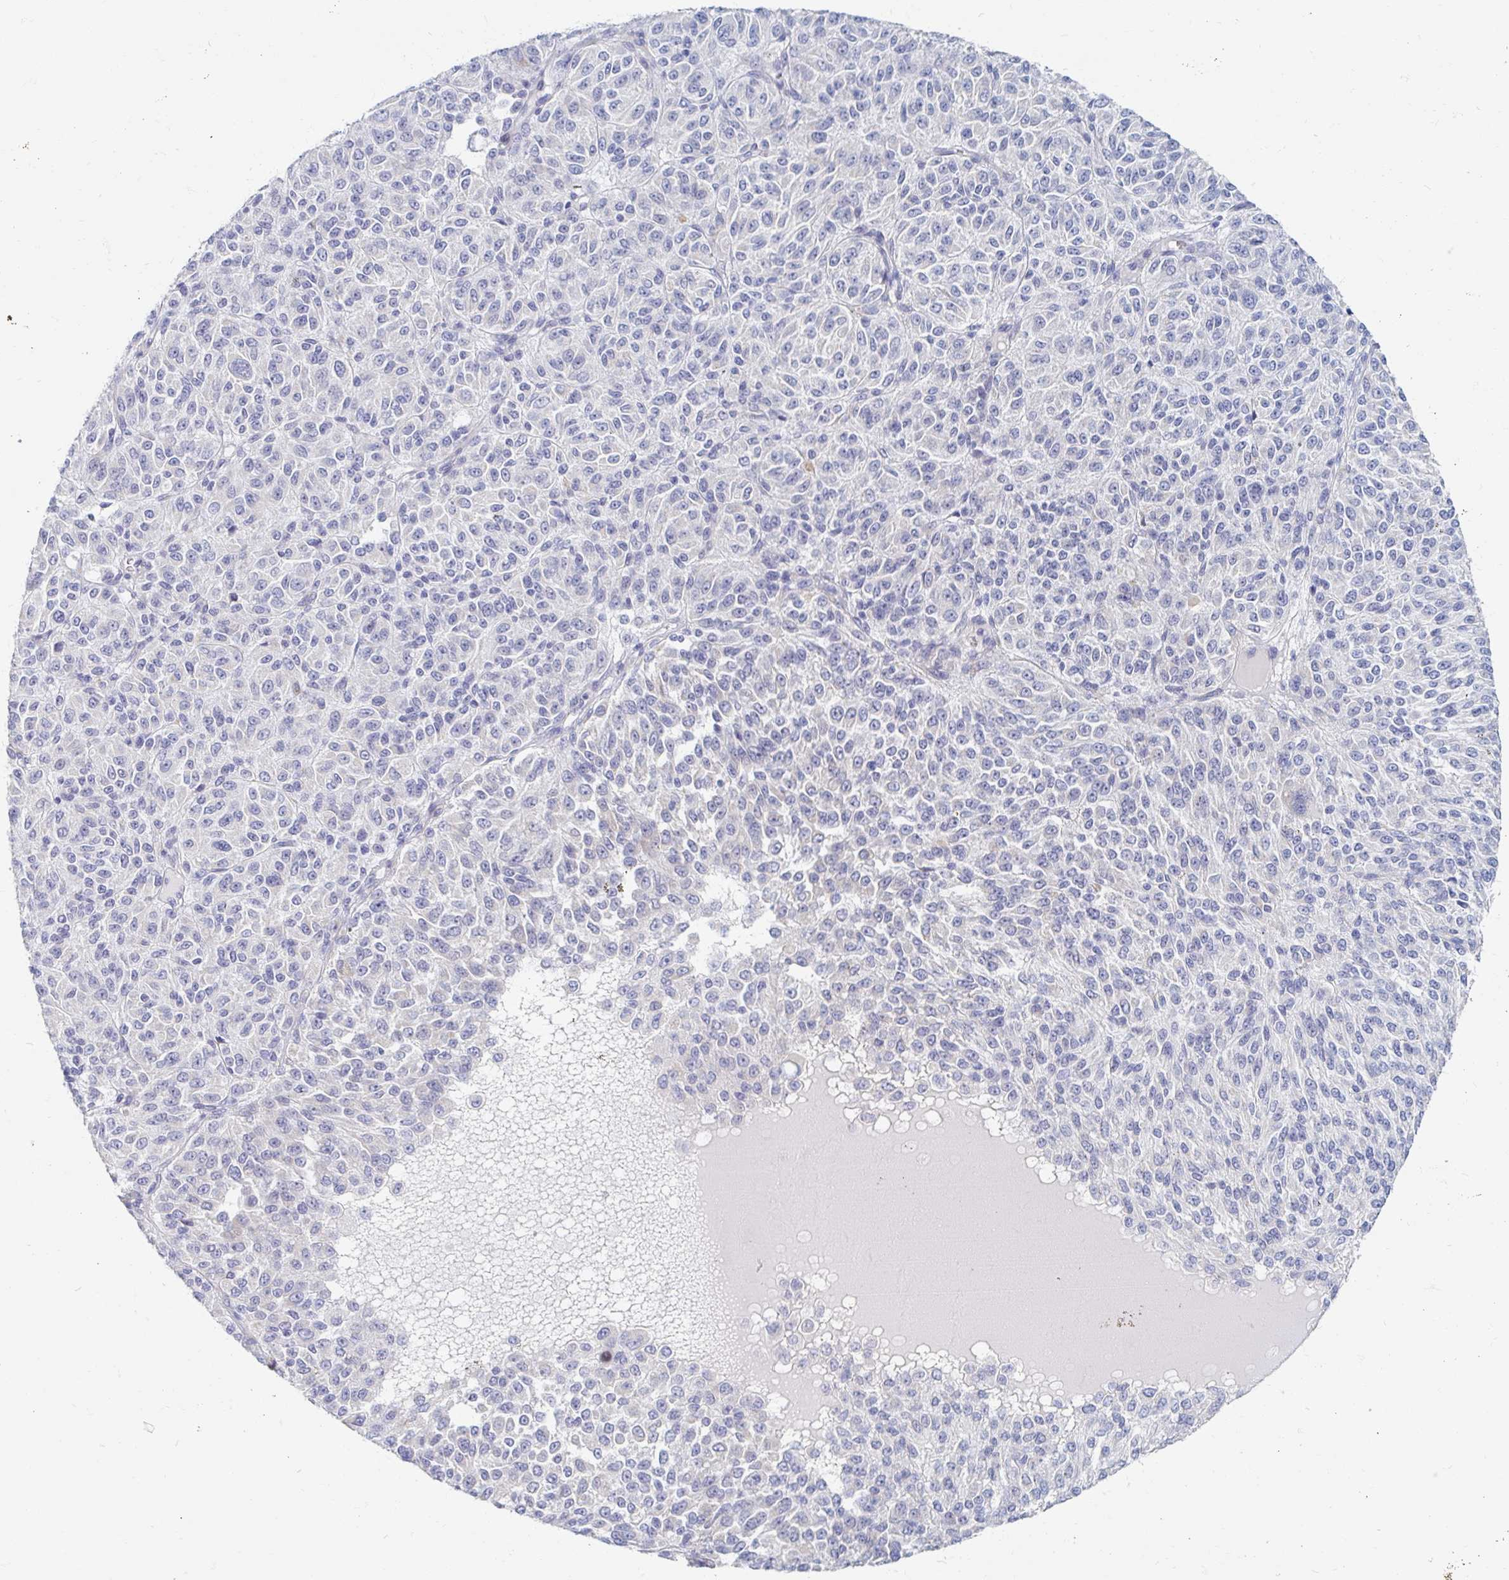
{"staining": {"intensity": "negative", "quantity": "none", "location": "none"}, "tissue": "melanoma", "cell_type": "Tumor cells", "image_type": "cancer", "snomed": [{"axis": "morphology", "description": "Malignant melanoma, Metastatic site"}, {"axis": "topography", "description": "Brain"}], "caption": "This is a micrograph of IHC staining of melanoma, which shows no staining in tumor cells.", "gene": "MYLK2", "patient": {"sex": "female", "age": 56}}